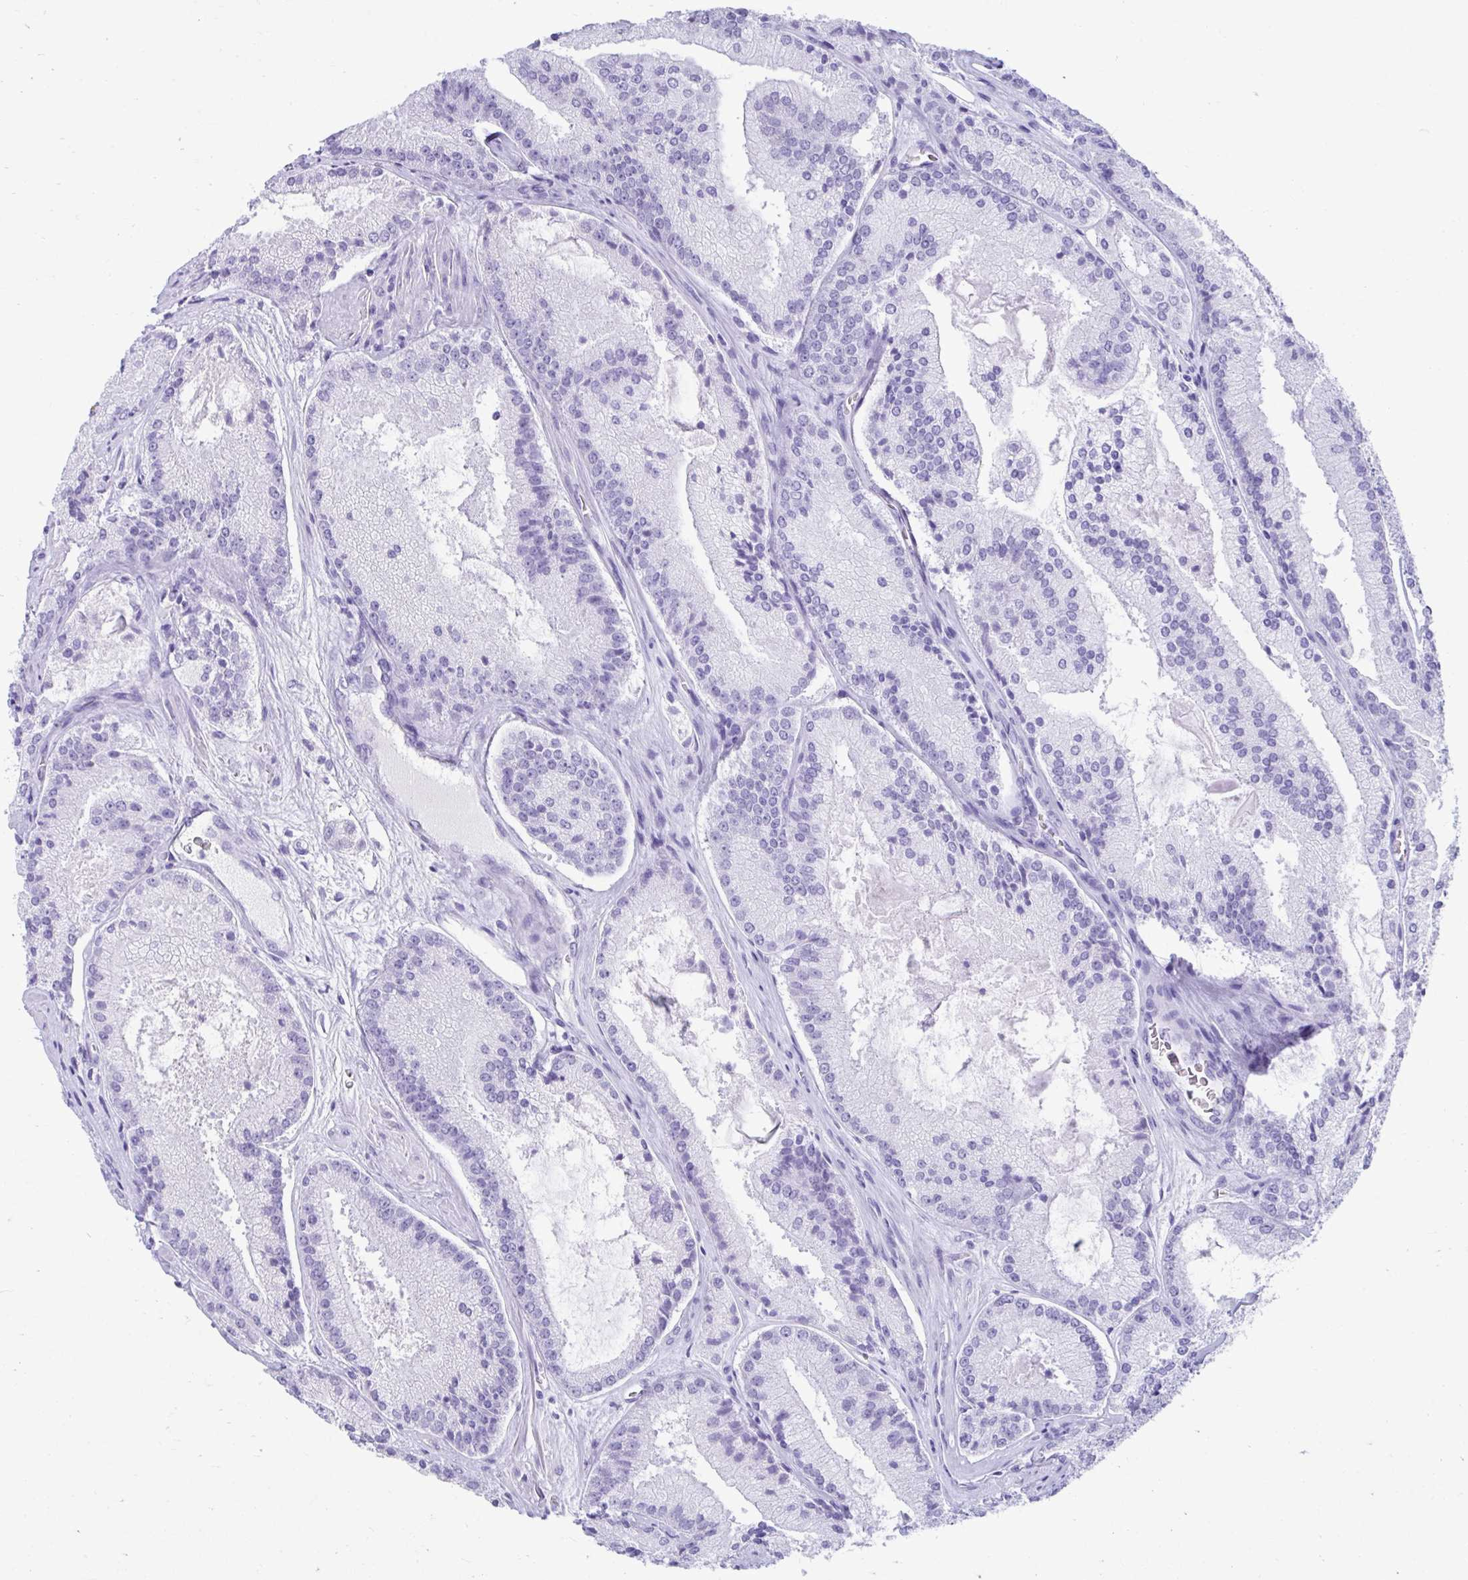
{"staining": {"intensity": "negative", "quantity": "none", "location": "none"}, "tissue": "prostate cancer", "cell_type": "Tumor cells", "image_type": "cancer", "snomed": [{"axis": "morphology", "description": "Adenocarcinoma, High grade"}, {"axis": "topography", "description": "Prostate"}], "caption": "A micrograph of human prostate cancer (adenocarcinoma (high-grade)) is negative for staining in tumor cells. The staining is performed using DAB (3,3'-diaminobenzidine) brown chromogen with nuclei counter-stained in using hematoxylin.", "gene": "SMIM9", "patient": {"sex": "male", "age": 73}}